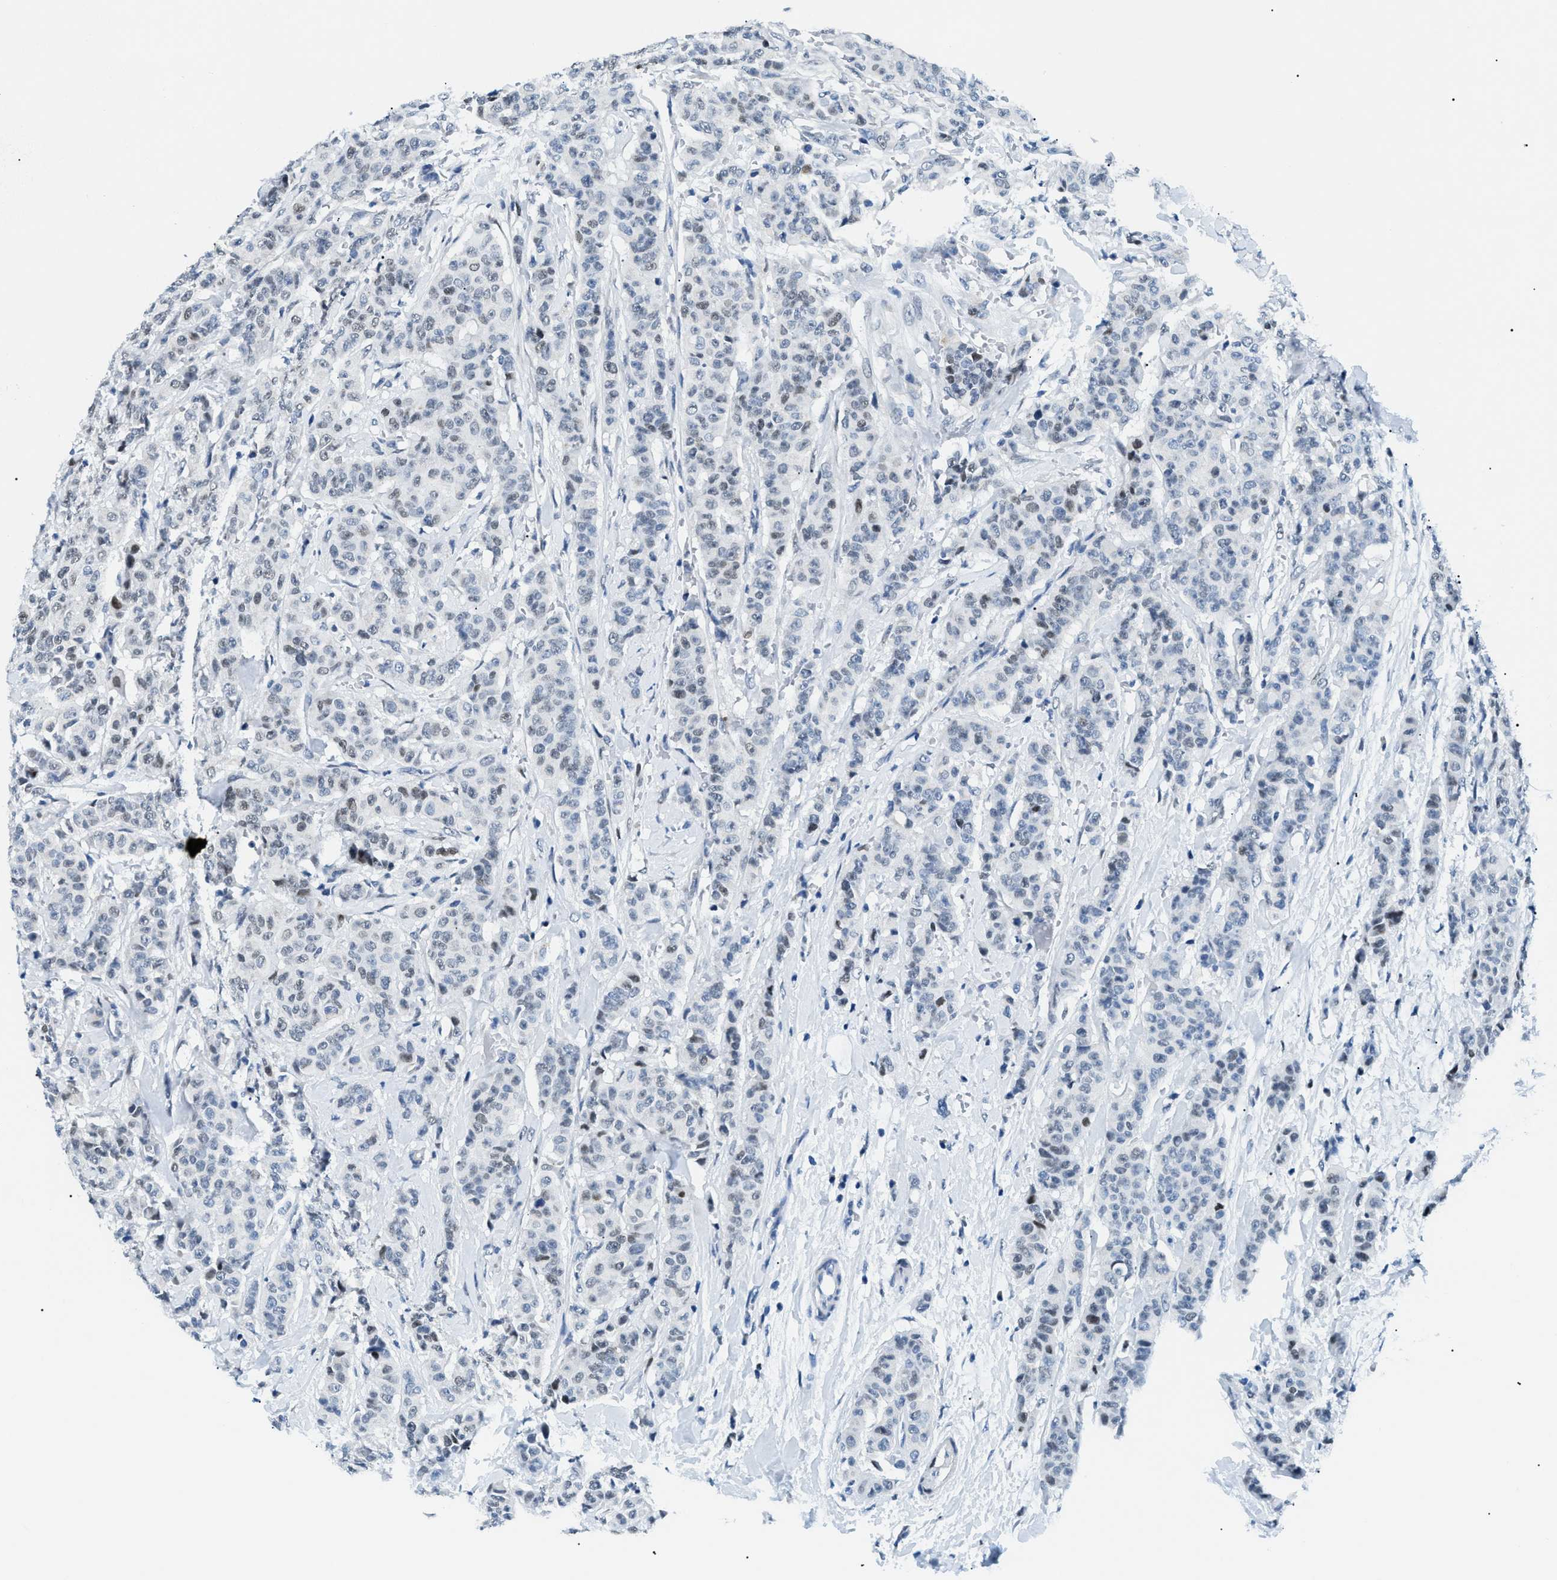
{"staining": {"intensity": "weak", "quantity": "25%-75%", "location": "nuclear"}, "tissue": "breast cancer", "cell_type": "Tumor cells", "image_type": "cancer", "snomed": [{"axis": "morphology", "description": "Normal tissue, NOS"}, {"axis": "morphology", "description": "Duct carcinoma"}, {"axis": "topography", "description": "Breast"}], "caption": "Breast infiltrating ductal carcinoma stained with immunohistochemistry (IHC) displays weak nuclear expression in approximately 25%-75% of tumor cells.", "gene": "SMARCC1", "patient": {"sex": "female", "age": 40}}